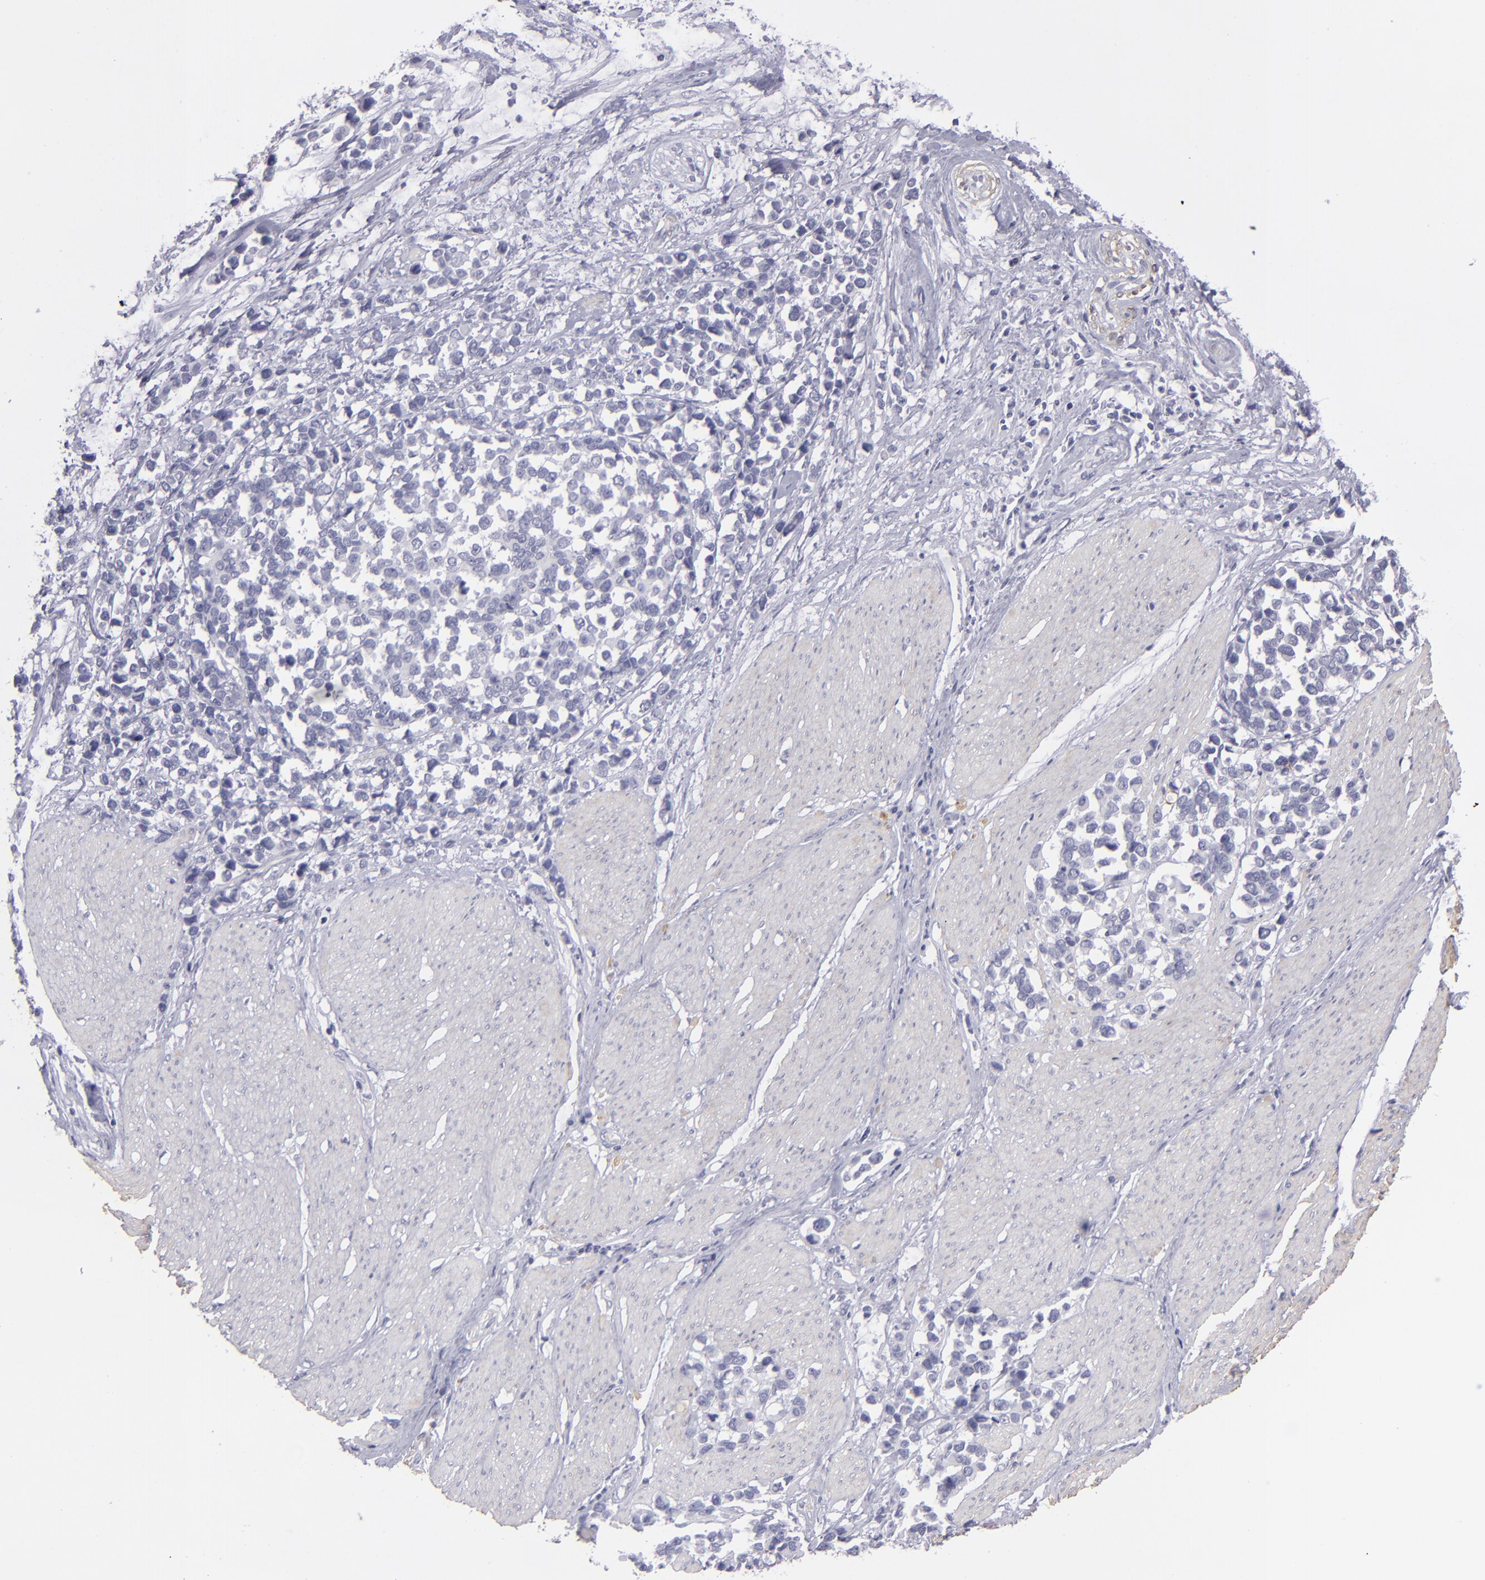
{"staining": {"intensity": "negative", "quantity": "none", "location": "none"}, "tissue": "stomach cancer", "cell_type": "Tumor cells", "image_type": "cancer", "snomed": [{"axis": "morphology", "description": "Adenocarcinoma, NOS"}, {"axis": "topography", "description": "Stomach, upper"}], "caption": "Human stomach adenocarcinoma stained for a protein using immunohistochemistry shows no expression in tumor cells.", "gene": "MYH11", "patient": {"sex": "male", "age": 71}}